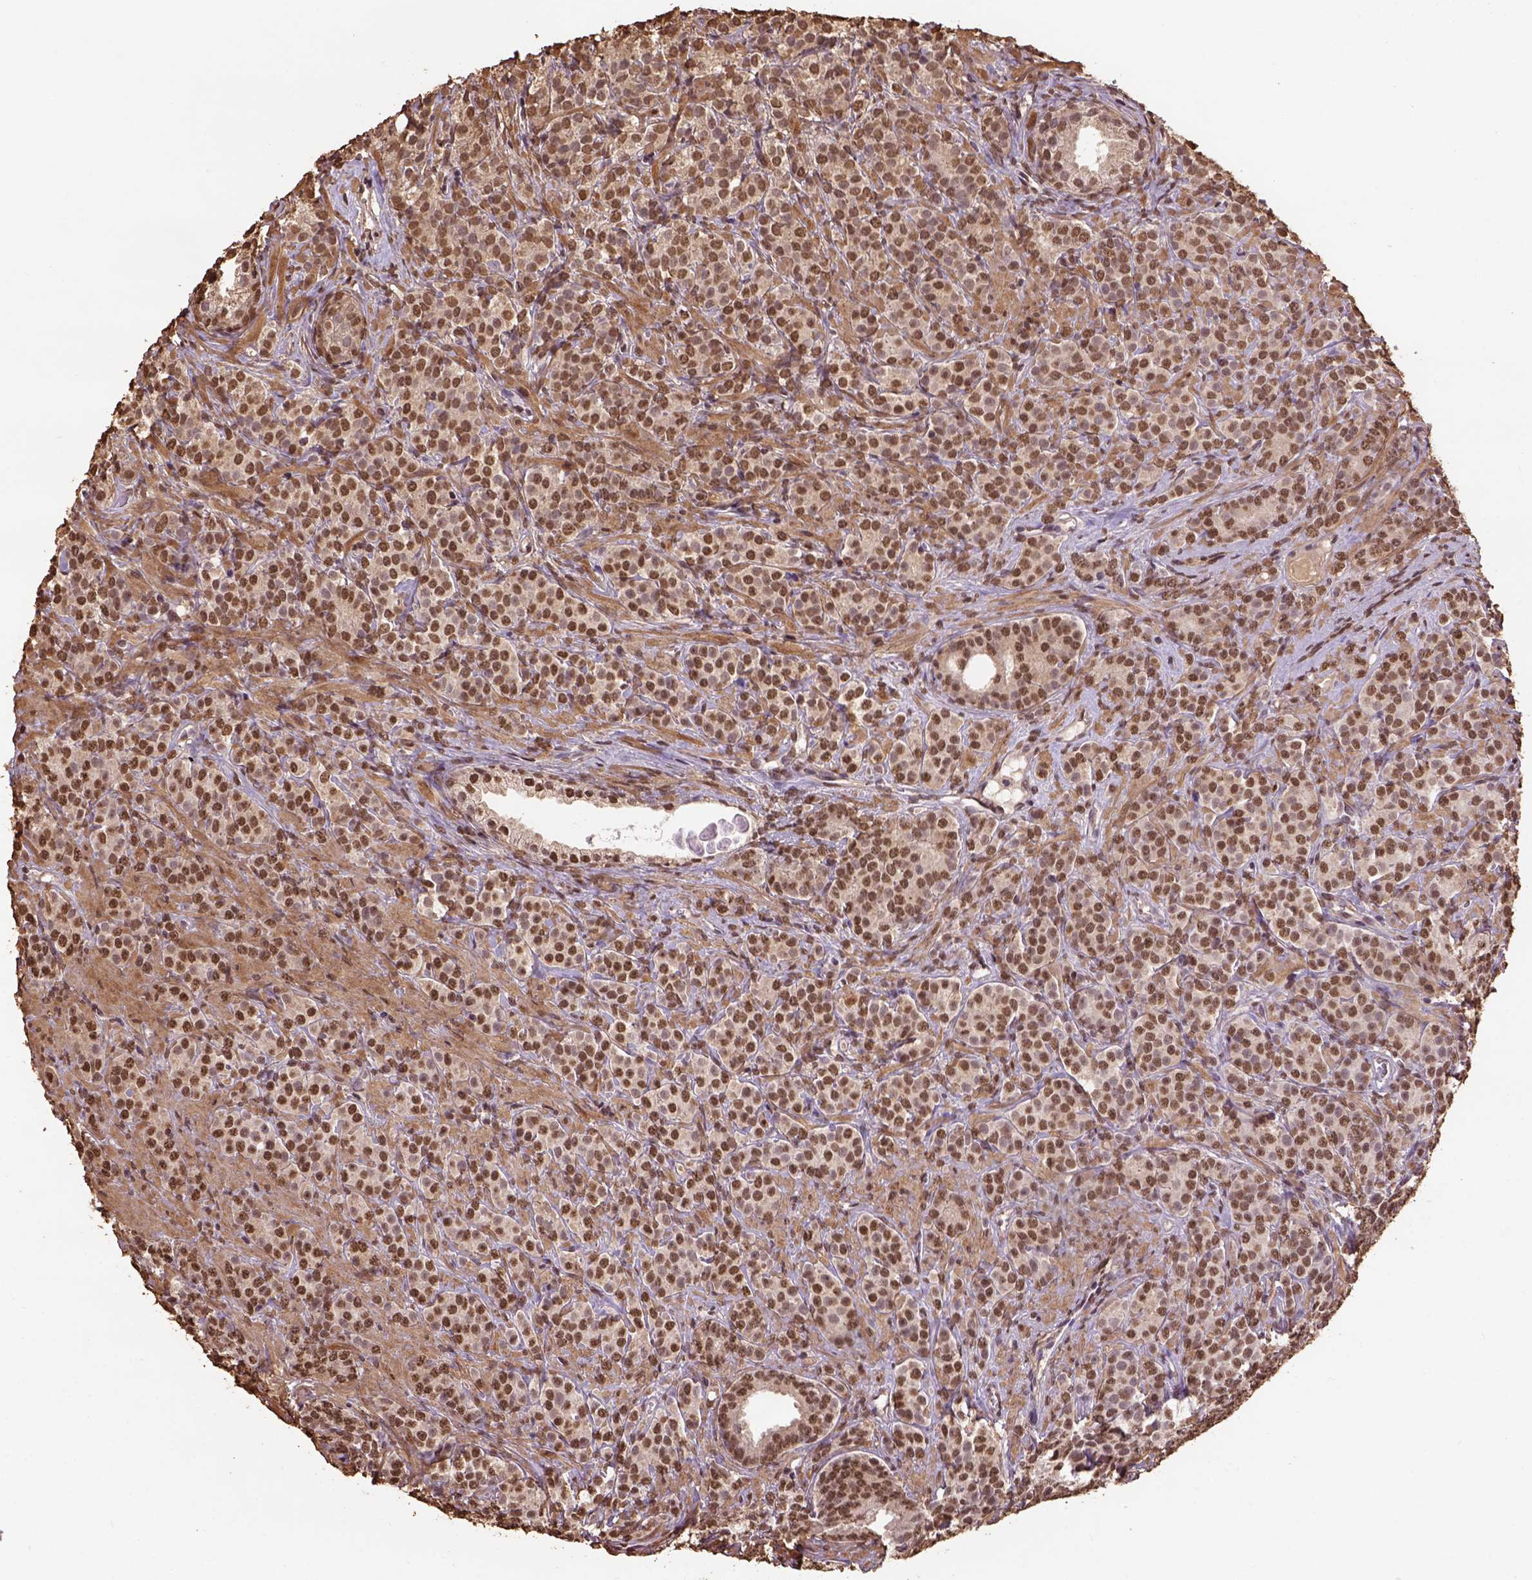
{"staining": {"intensity": "strong", "quantity": ">75%", "location": "nuclear"}, "tissue": "prostate cancer", "cell_type": "Tumor cells", "image_type": "cancer", "snomed": [{"axis": "morphology", "description": "Adenocarcinoma, High grade"}, {"axis": "topography", "description": "Prostate"}], "caption": "The image displays staining of prostate cancer (adenocarcinoma (high-grade)), revealing strong nuclear protein positivity (brown color) within tumor cells. (IHC, brightfield microscopy, high magnification).", "gene": "CSTF2T", "patient": {"sex": "male", "age": 84}}